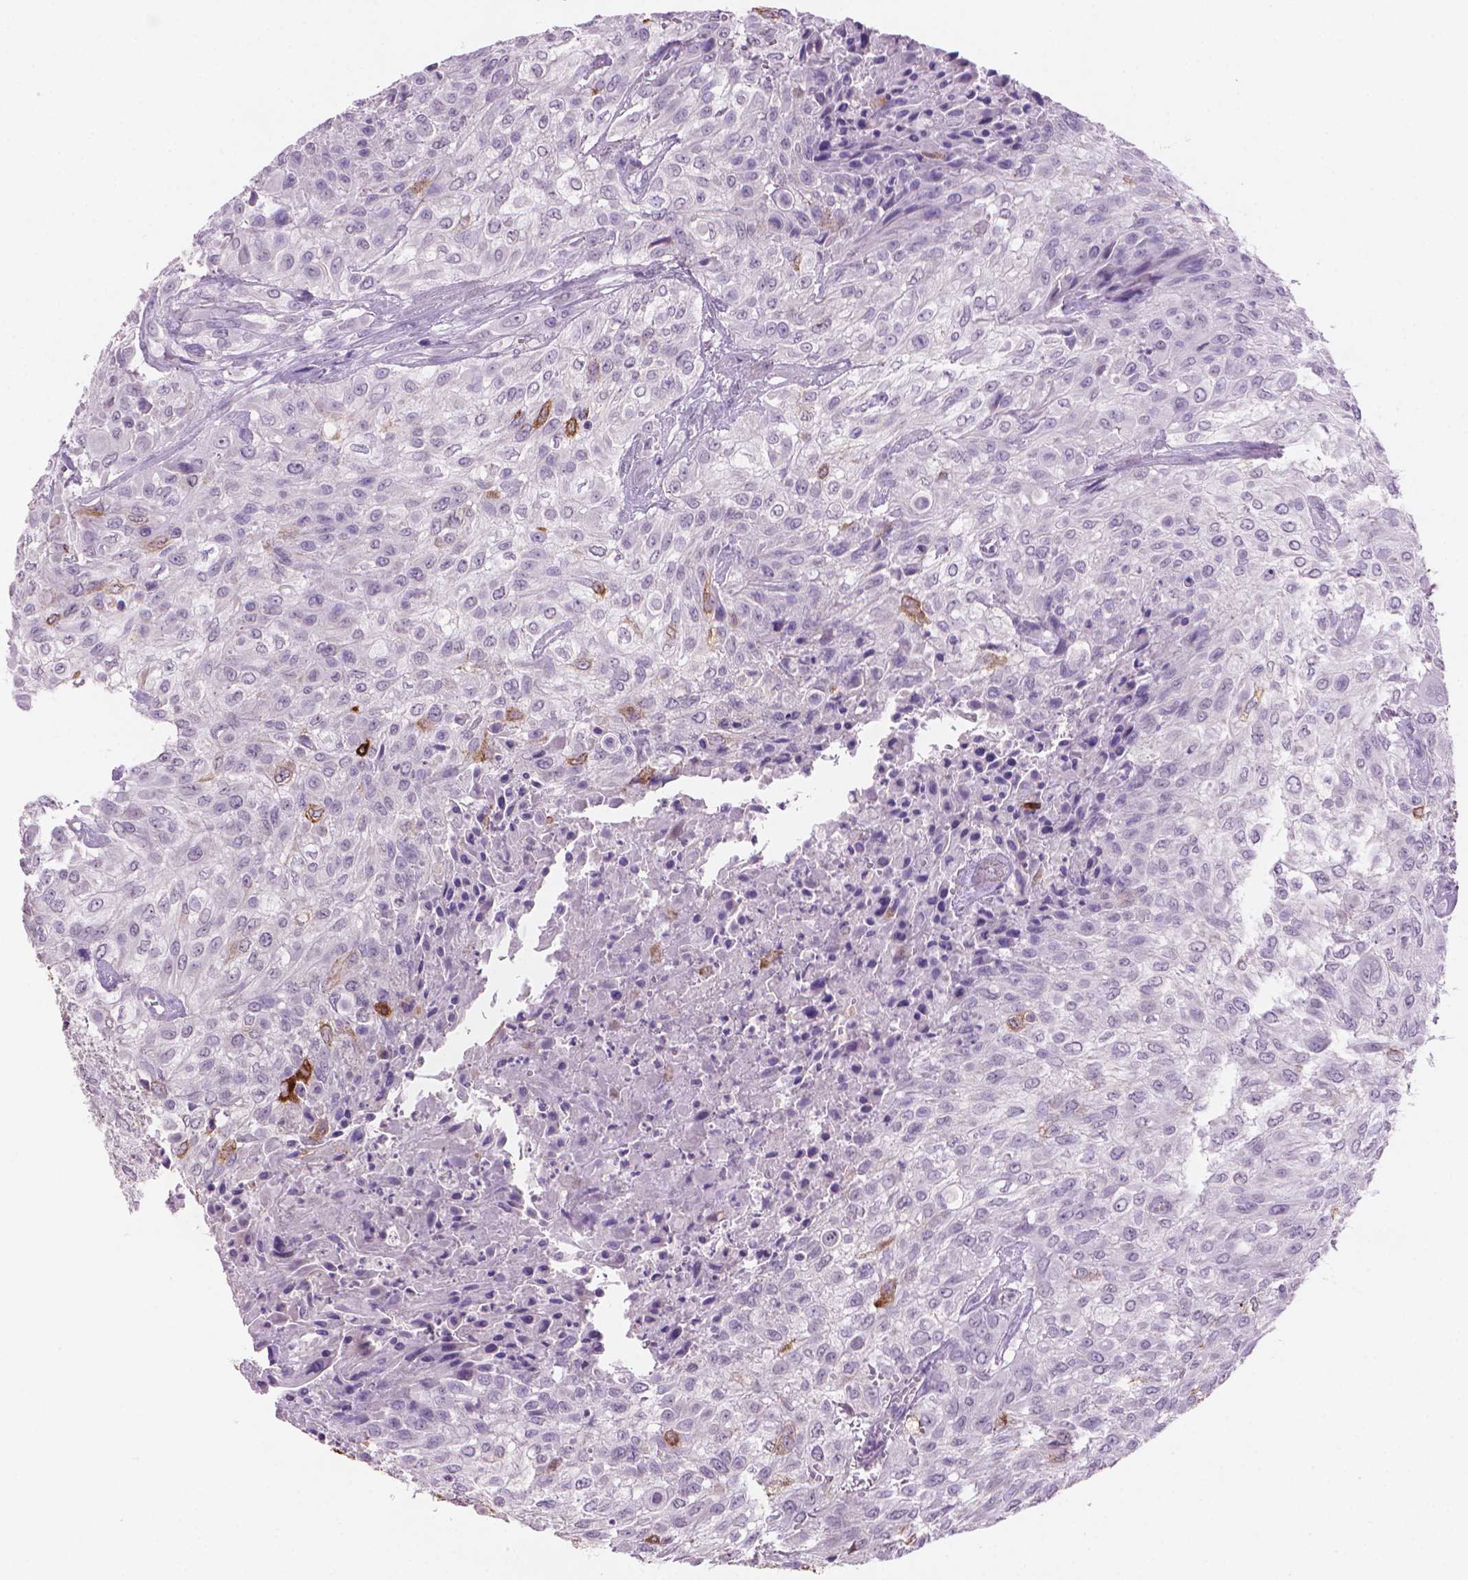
{"staining": {"intensity": "negative", "quantity": "none", "location": "none"}, "tissue": "urothelial cancer", "cell_type": "Tumor cells", "image_type": "cancer", "snomed": [{"axis": "morphology", "description": "Urothelial carcinoma, High grade"}, {"axis": "topography", "description": "Urinary bladder"}], "caption": "Photomicrograph shows no protein positivity in tumor cells of urothelial carcinoma (high-grade) tissue.", "gene": "MUC1", "patient": {"sex": "male", "age": 57}}